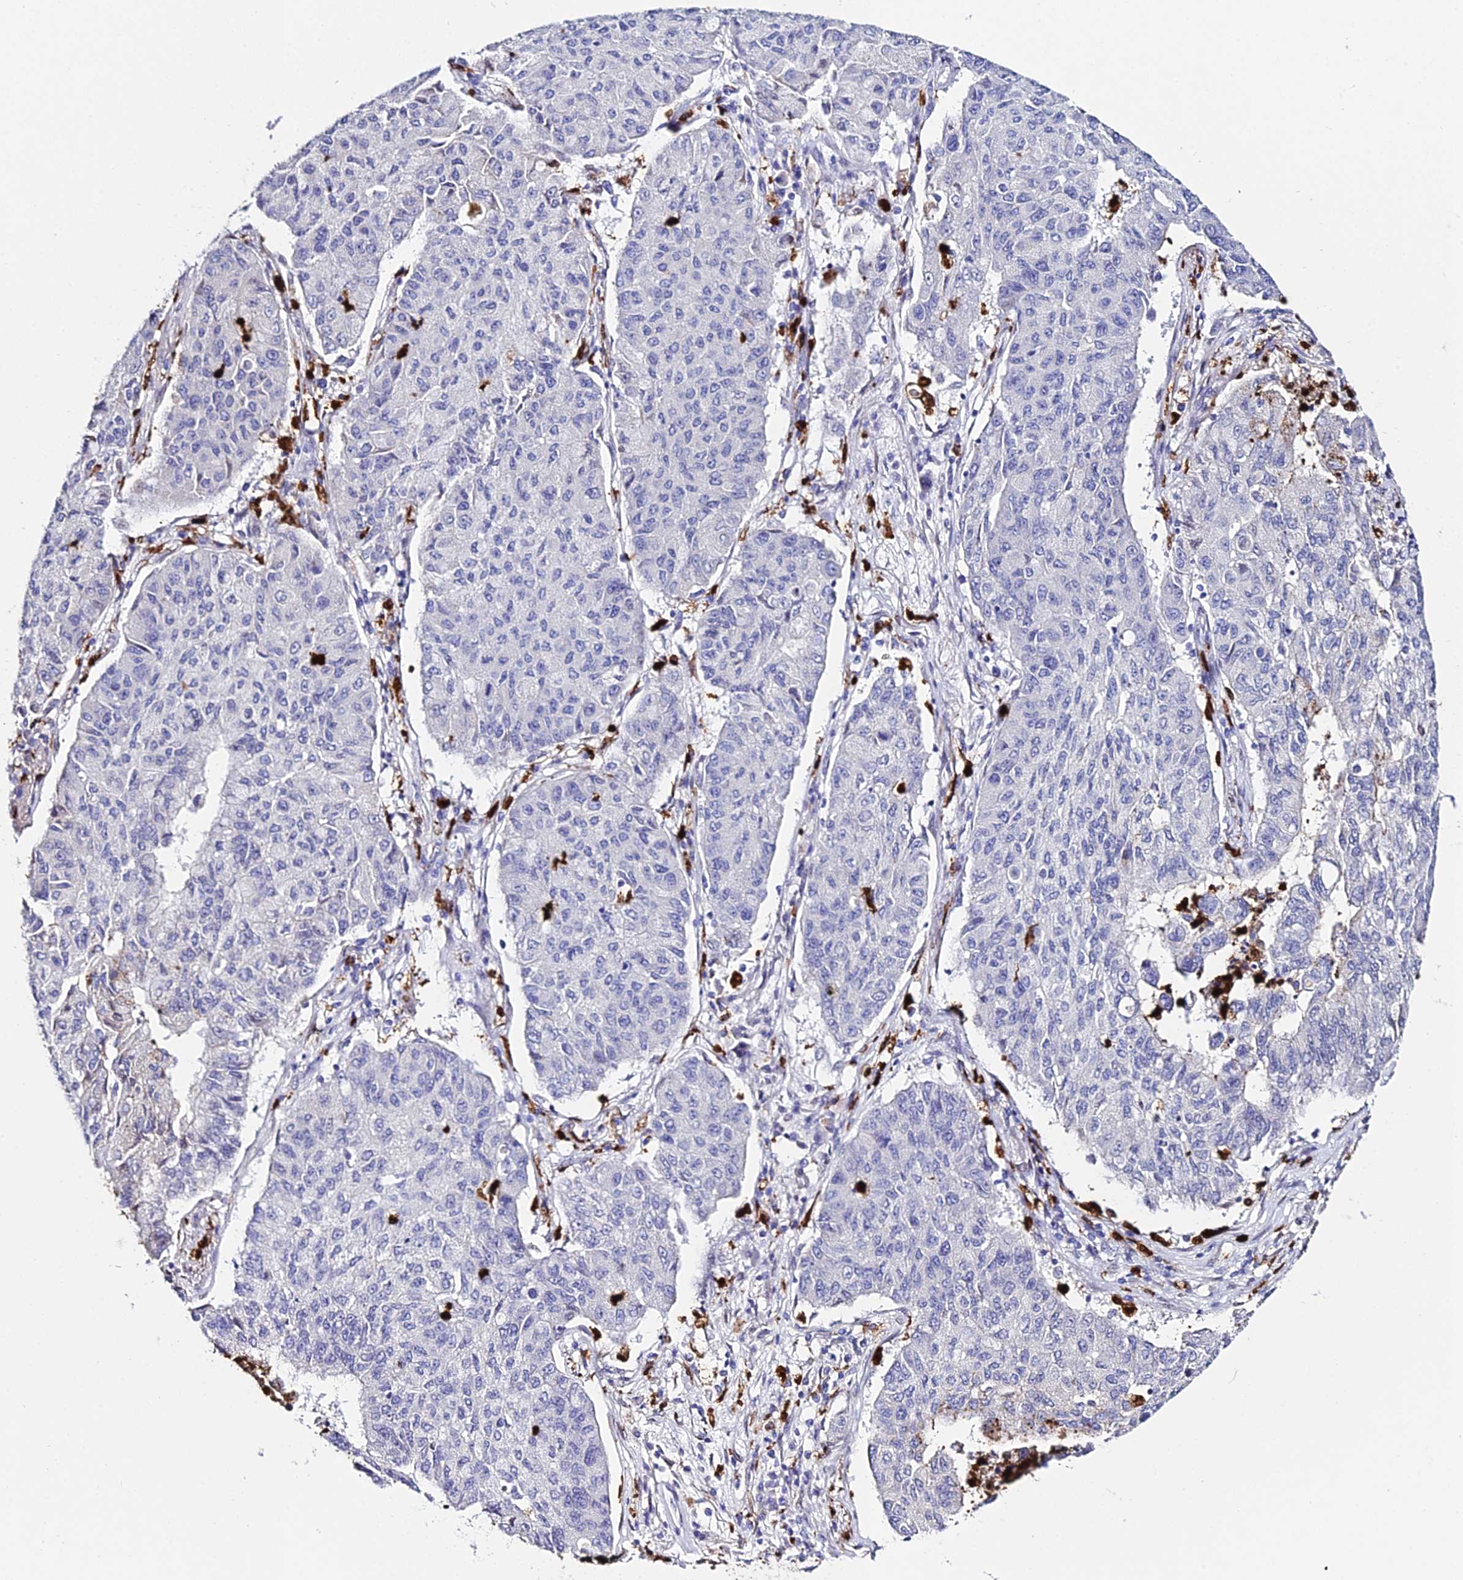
{"staining": {"intensity": "negative", "quantity": "none", "location": "none"}, "tissue": "lung cancer", "cell_type": "Tumor cells", "image_type": "cancer", "snomed": [{"axis": "morphology", "description": "Squamous cell carcinoma, NOS"}, {"axis": "topography", "description": "Lung"}], "caption": "The image exhibits no significant expression in tumor cells of lung cancer.", "gene": "MCM10", "patient": {"sex": "male", "age": 74}}